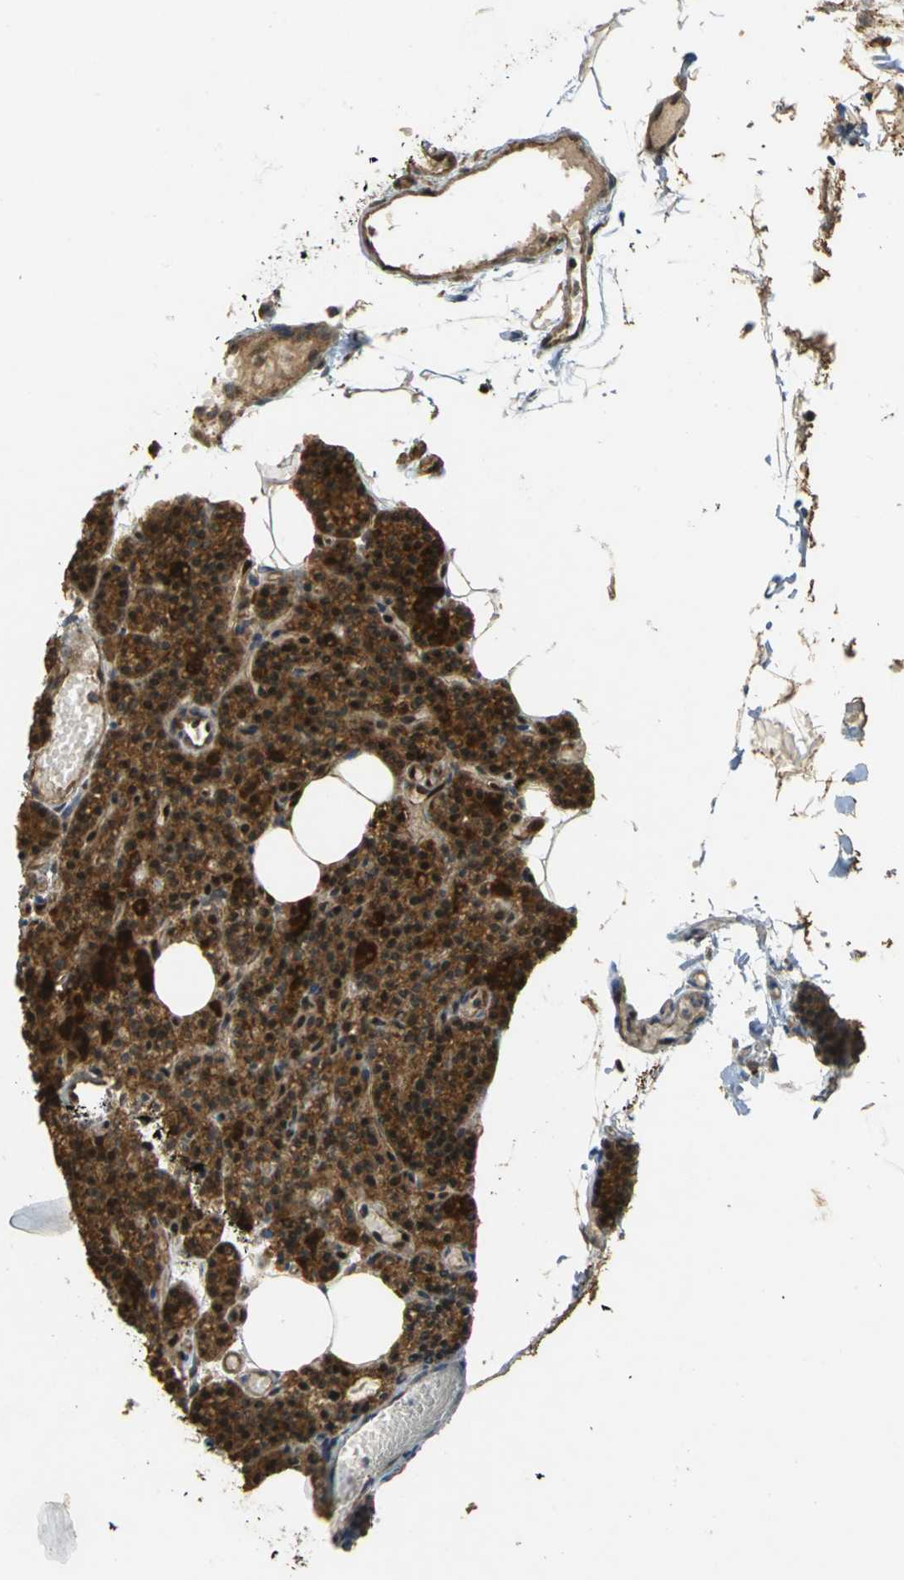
{"staining": {"intensity": "strong", "quantity": ">75%", "location": "cytoplasmic/membranous"}, "tissue": "parathyroid gland", "cell_type": "Glandular cells", "image_type": "normal", "snomed": [{"axis": "morphology", "description": "Normal tissue, NOS"}, {"axis": "topography", "description": "Parathyroid gland"}], "caption": "Immunohistochemistry photomicrograph of benign parathyroid gland: parathyroid gland stained using immunohistochemistry (IHC) reveals high levels of strong protein expression localized specifically in the cytoplasmic/membranous of glandular cells, appearing as a cytoplasmic/membranous brown color.", "gene": "IL17RB", "patient": {"sex": "female", "age": 60}}